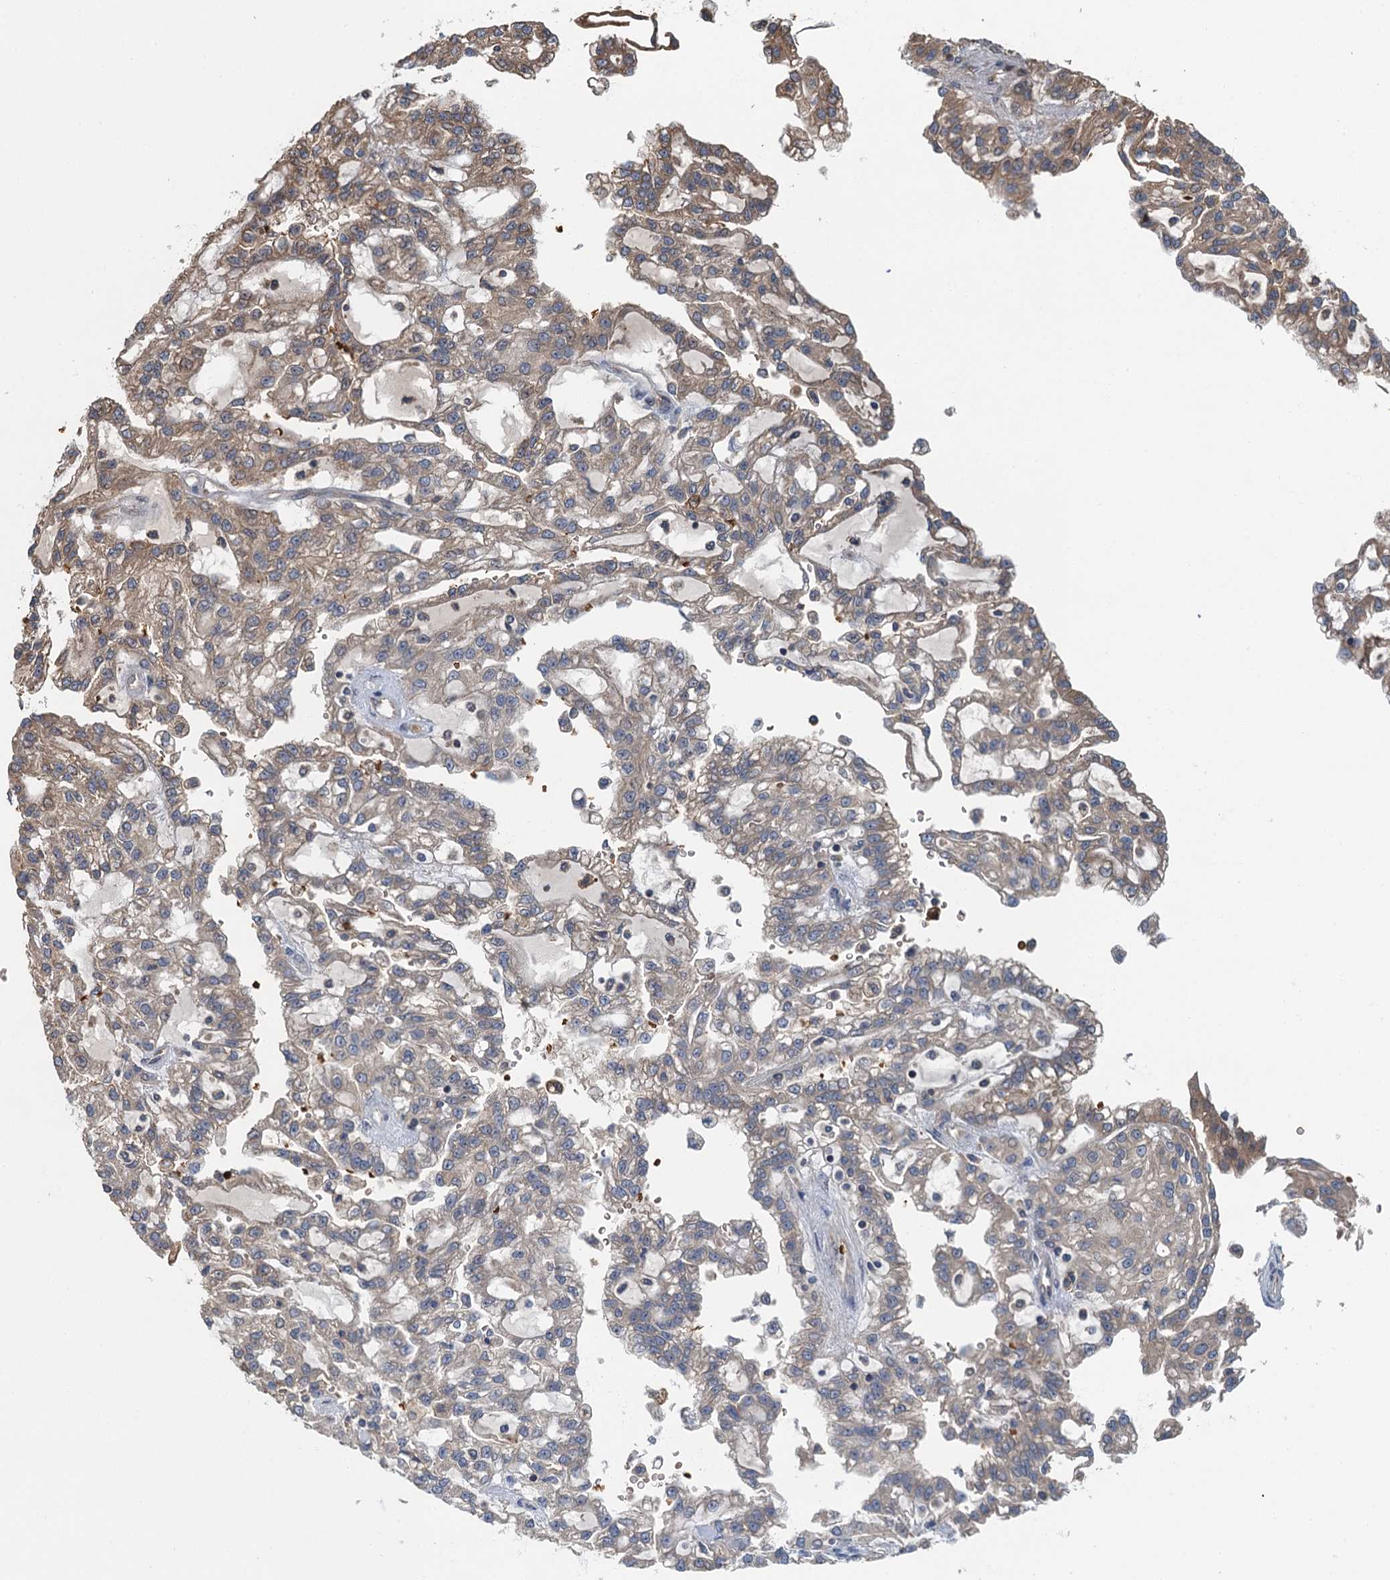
{"staining": {"intensity": "weak", "quantity": "25%-75%", "location": "cytoplasmic/membranous"}, "tissue": "renal cancer", "cell_type": "Tumor cells", "image_type": "cancer", "snomed": [{"axis": "morphology", "description": "Adenocarcinoma, NOS"}, {"axis": "topography", "description": "Kidney"}], "caption": "Tumor cells reveal weak cytoplasmic/membranous expression in about 25%-75% of cells in adenocarcinoma (renal).", "gene": "SNX32", "patient": {"sex": "male", "age": 63}}